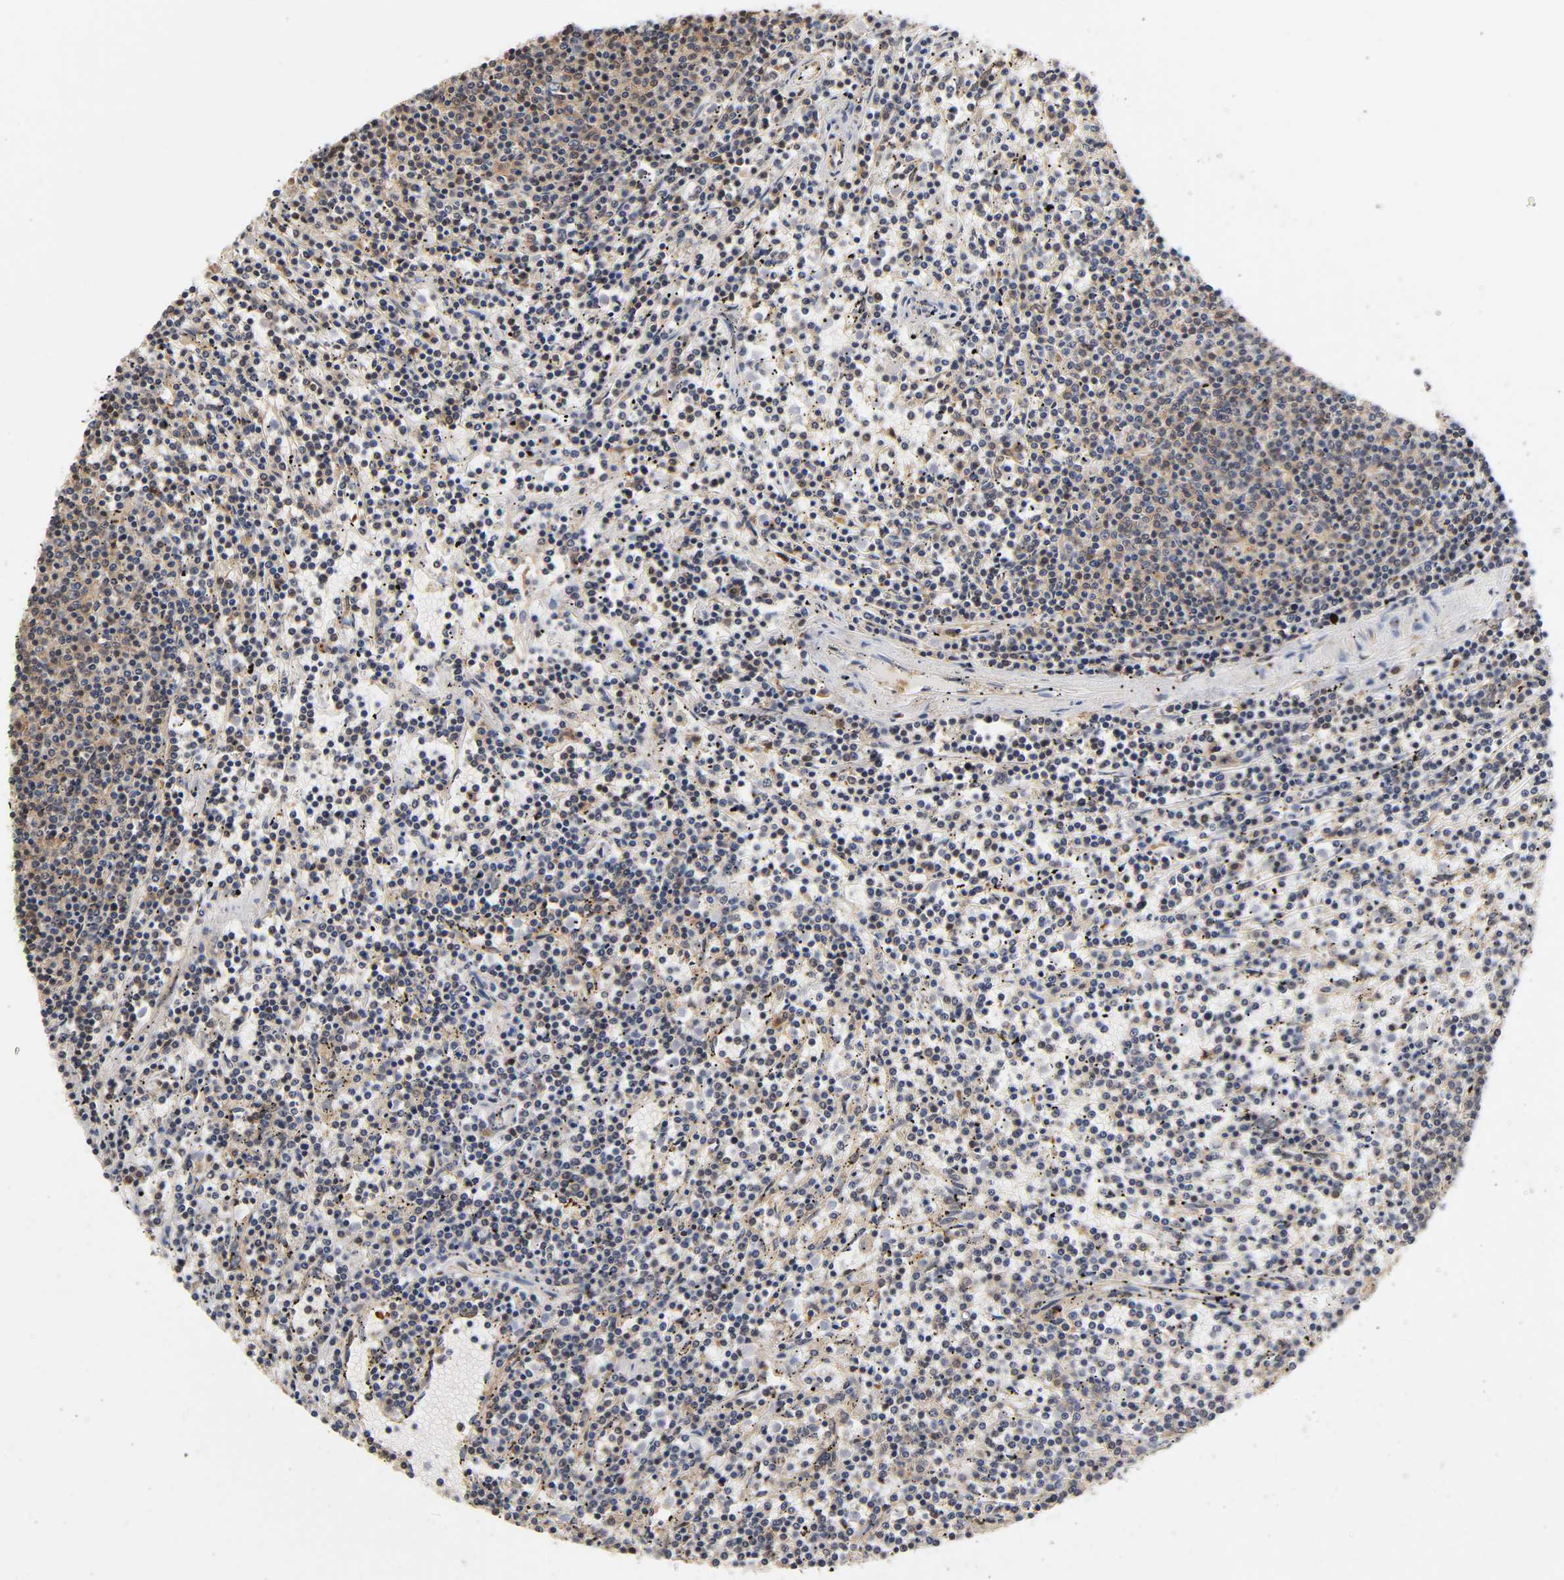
{"staining": {"intensity": "weak", "quantity": ">75%", "location": "cytoplasmic/membranous"}, "tissue": "lymphoma", "cell_type": "Tumor cells", "image_type": "cancer", "snomed": [{"axis": "morphology", "description": "Malignant lymphoma, non-Hodgkin's type, Low grade"}, {"axis": "topography", "description": "Spleen"}], "caption": "IHC photomicrograph of low-grade malignant lymphoma, non-Hodgkin's type stained for a protein (brown), which exhibits low levels of weak cytoplasmic/membranous expression in about >75% of tumor cells.", "gene": "PDE5A", "patient": {"sex": "female", "age": 50}}